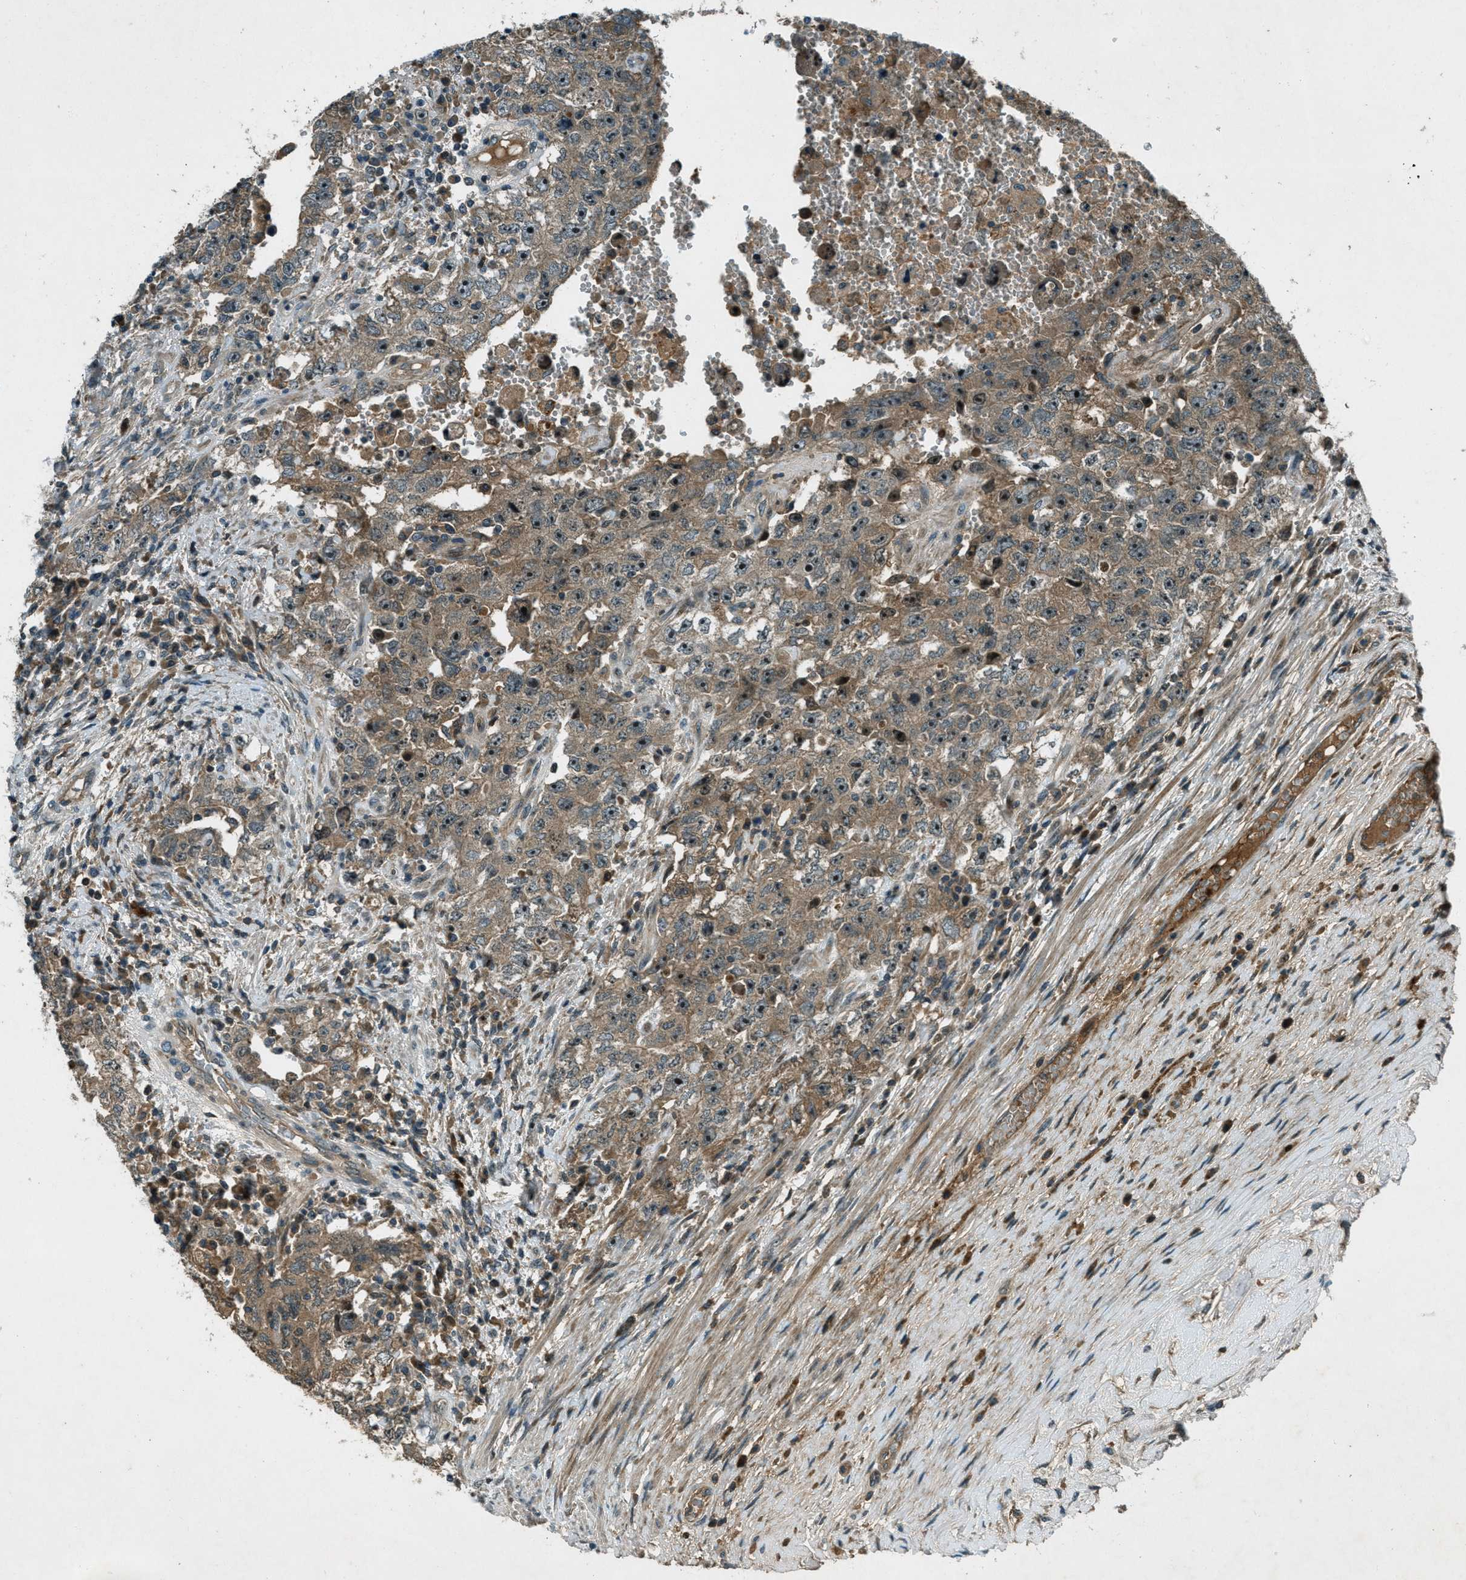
{"staining": {"intensity": "moderate", "quantity": "25%-75%", "location": "cytoplasmic/membranous,nuclear"}, "tissue": "testis cancer", "cell_type": "Tumor cells", "image_type": "cancer", "snomed": [{"axis": "morphology", "description": "Carcinoma, Embryonal, NOS"}, {"axis": "topography", "description": "Testis"}], "caption": "Embryonal carcinoma (testis) stained with a brown dye exhibits moderate cytoplasmic/membranous and nuclear positive positivity in about 25%-75% of tumor cells.", "gene": "STK11", "patient": {"sex": "male", "age": 26}}